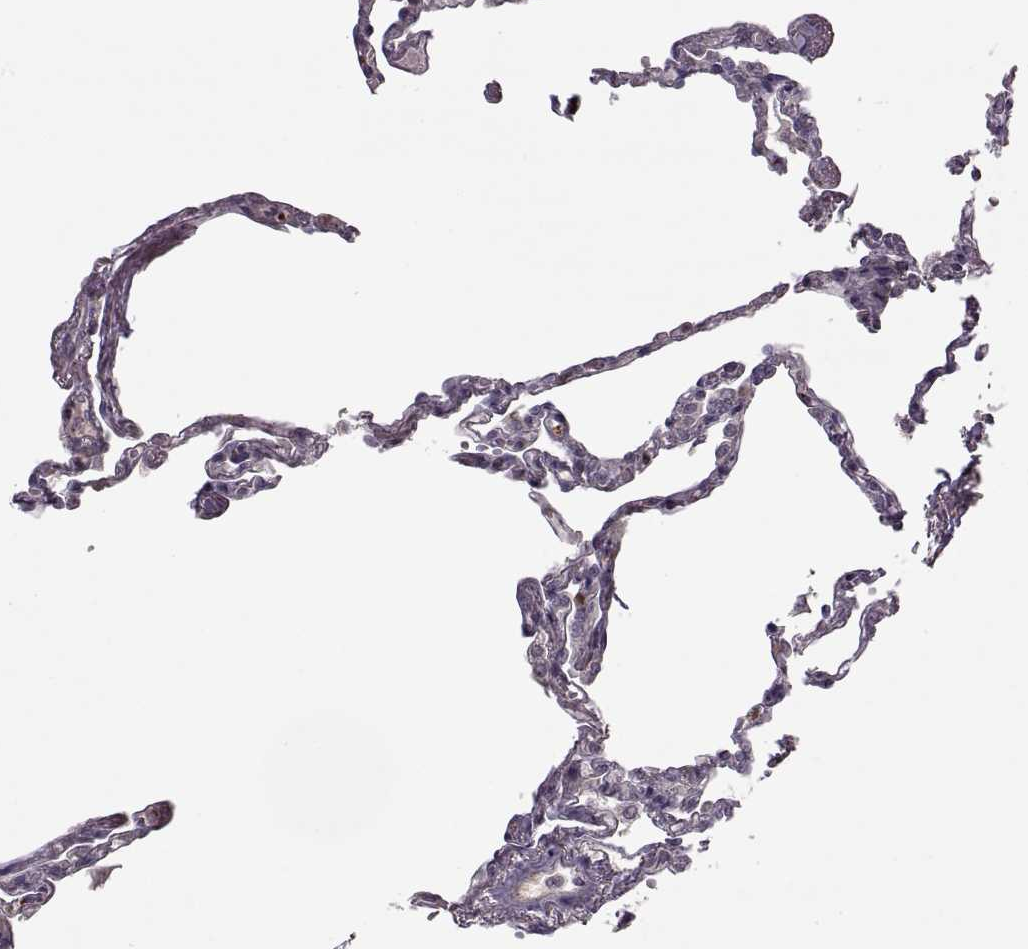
{"staining": {"intensity": "negative", "quantity": "none", "location": "none"}, "tissue": "lung", "cell_type": "Alveolar cells", "image_type": "normal", "snomed": [{"axis": "morphology", "description": "Normal tissue, NOS"}, {"axis": "topography", "description": "Lung"}], "caption": "This micrograph is of normal lung stained with IHC to label a protein in brown with the nuclei are counter-stained blue. There is no expression in alveolar cells. Brightfield microscopy of IHC stained with DAB (brown) and hematoxylin (blue), captured at high magnification.", "gene": "PIERCE1", "patient": {"sex": "male", "age": 78}}